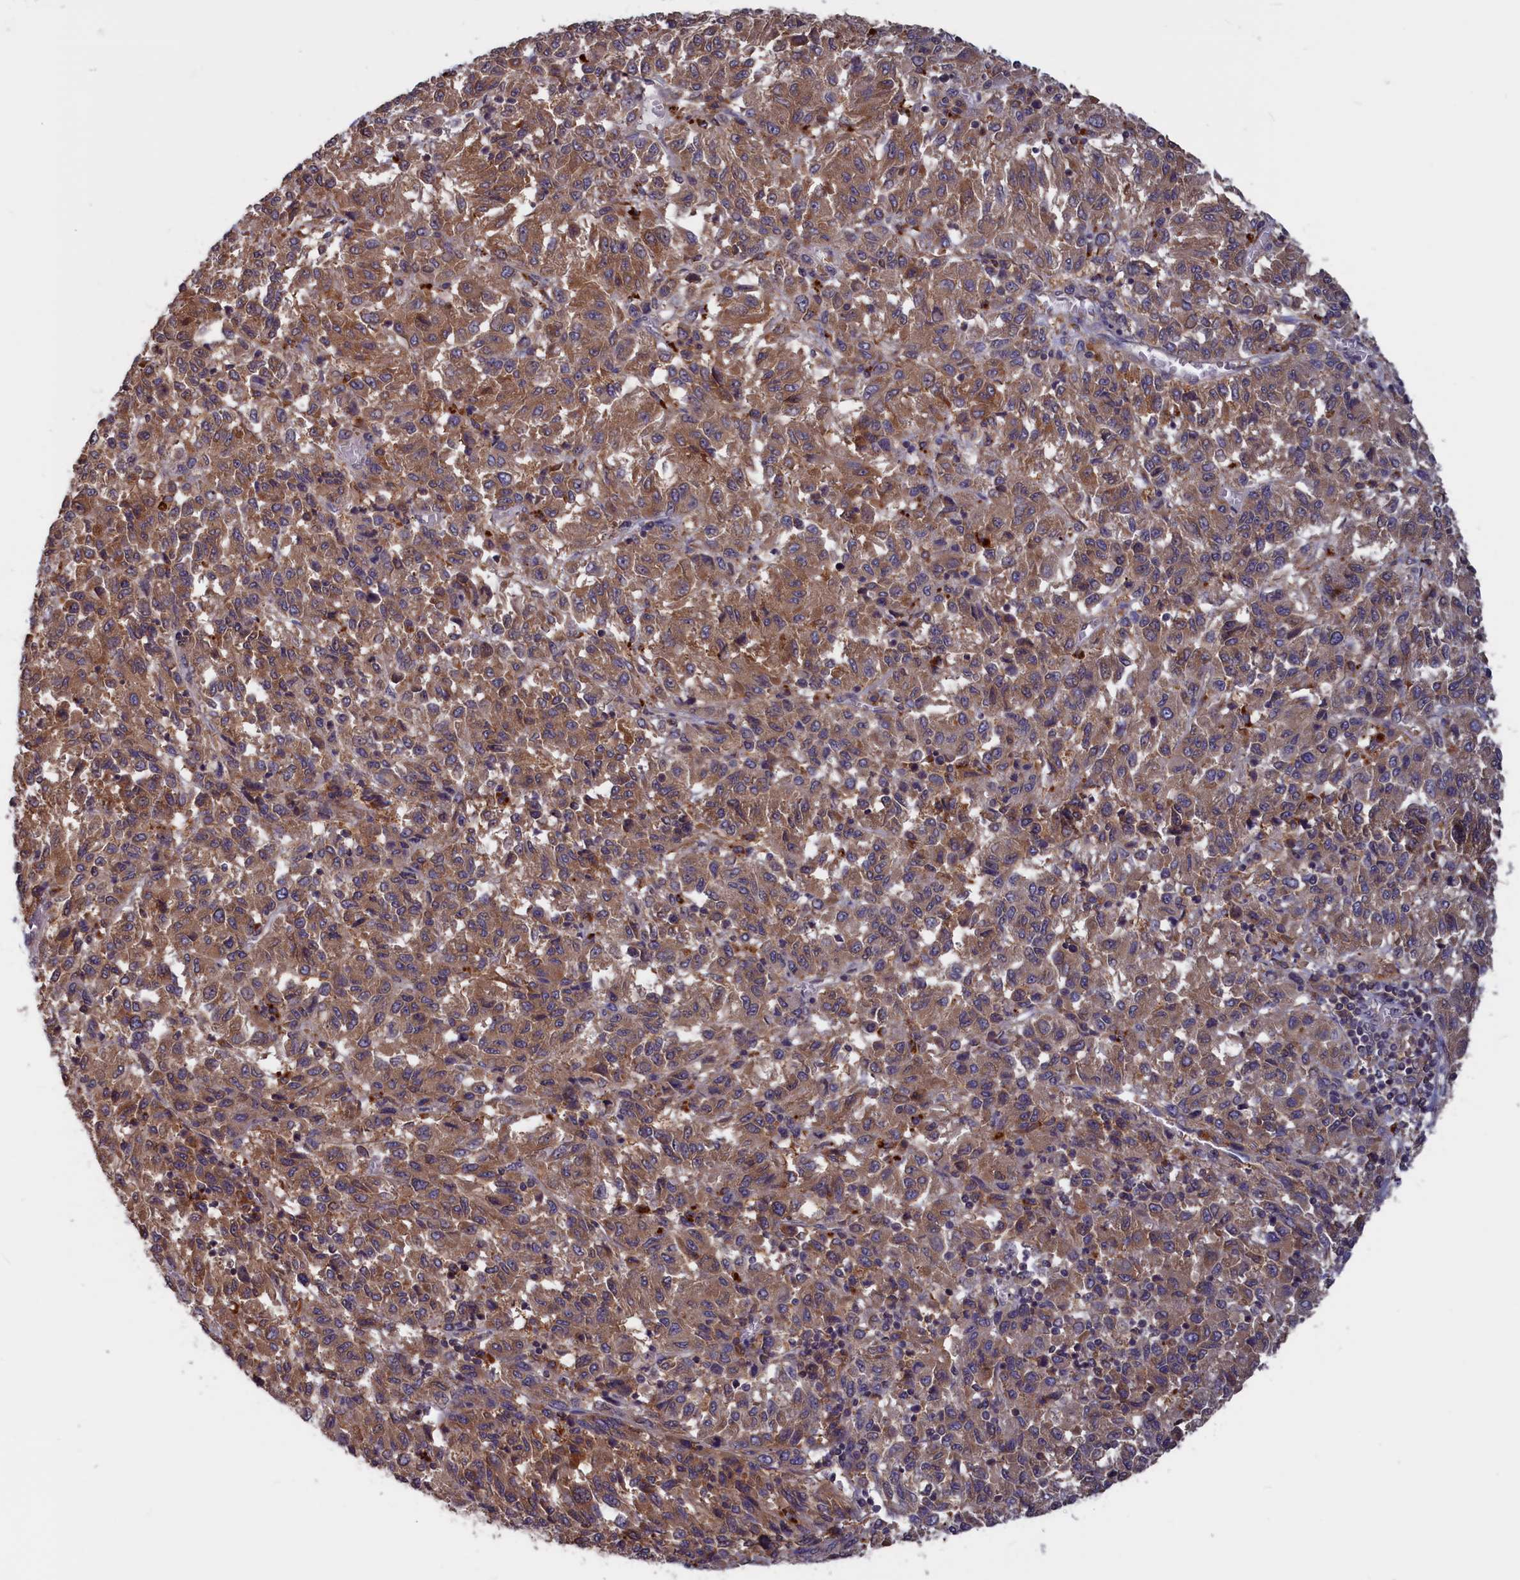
{"staining": {"intensity": "moderate", "quantity": ">75%", "location": "cytoplasmic/membranous"}, "tissue": "melanoma", "cell_type": "Tumor cells", "image_type": "cancer", "snomed": [{"axis": "morphology", "description": "Malignant melanoma, Metastatic site"}, {"axis": "topography", "description": "Lung"}], "caption": "Approximately >75% of tumor cells in malignant melanoma (metastatic site) display moderate cytoplasmic/membranous protein staining as visualized by brown immunohistochemical staining.", "gene": "CACTIN", "patient": {"sex": "male", "age": 64}}